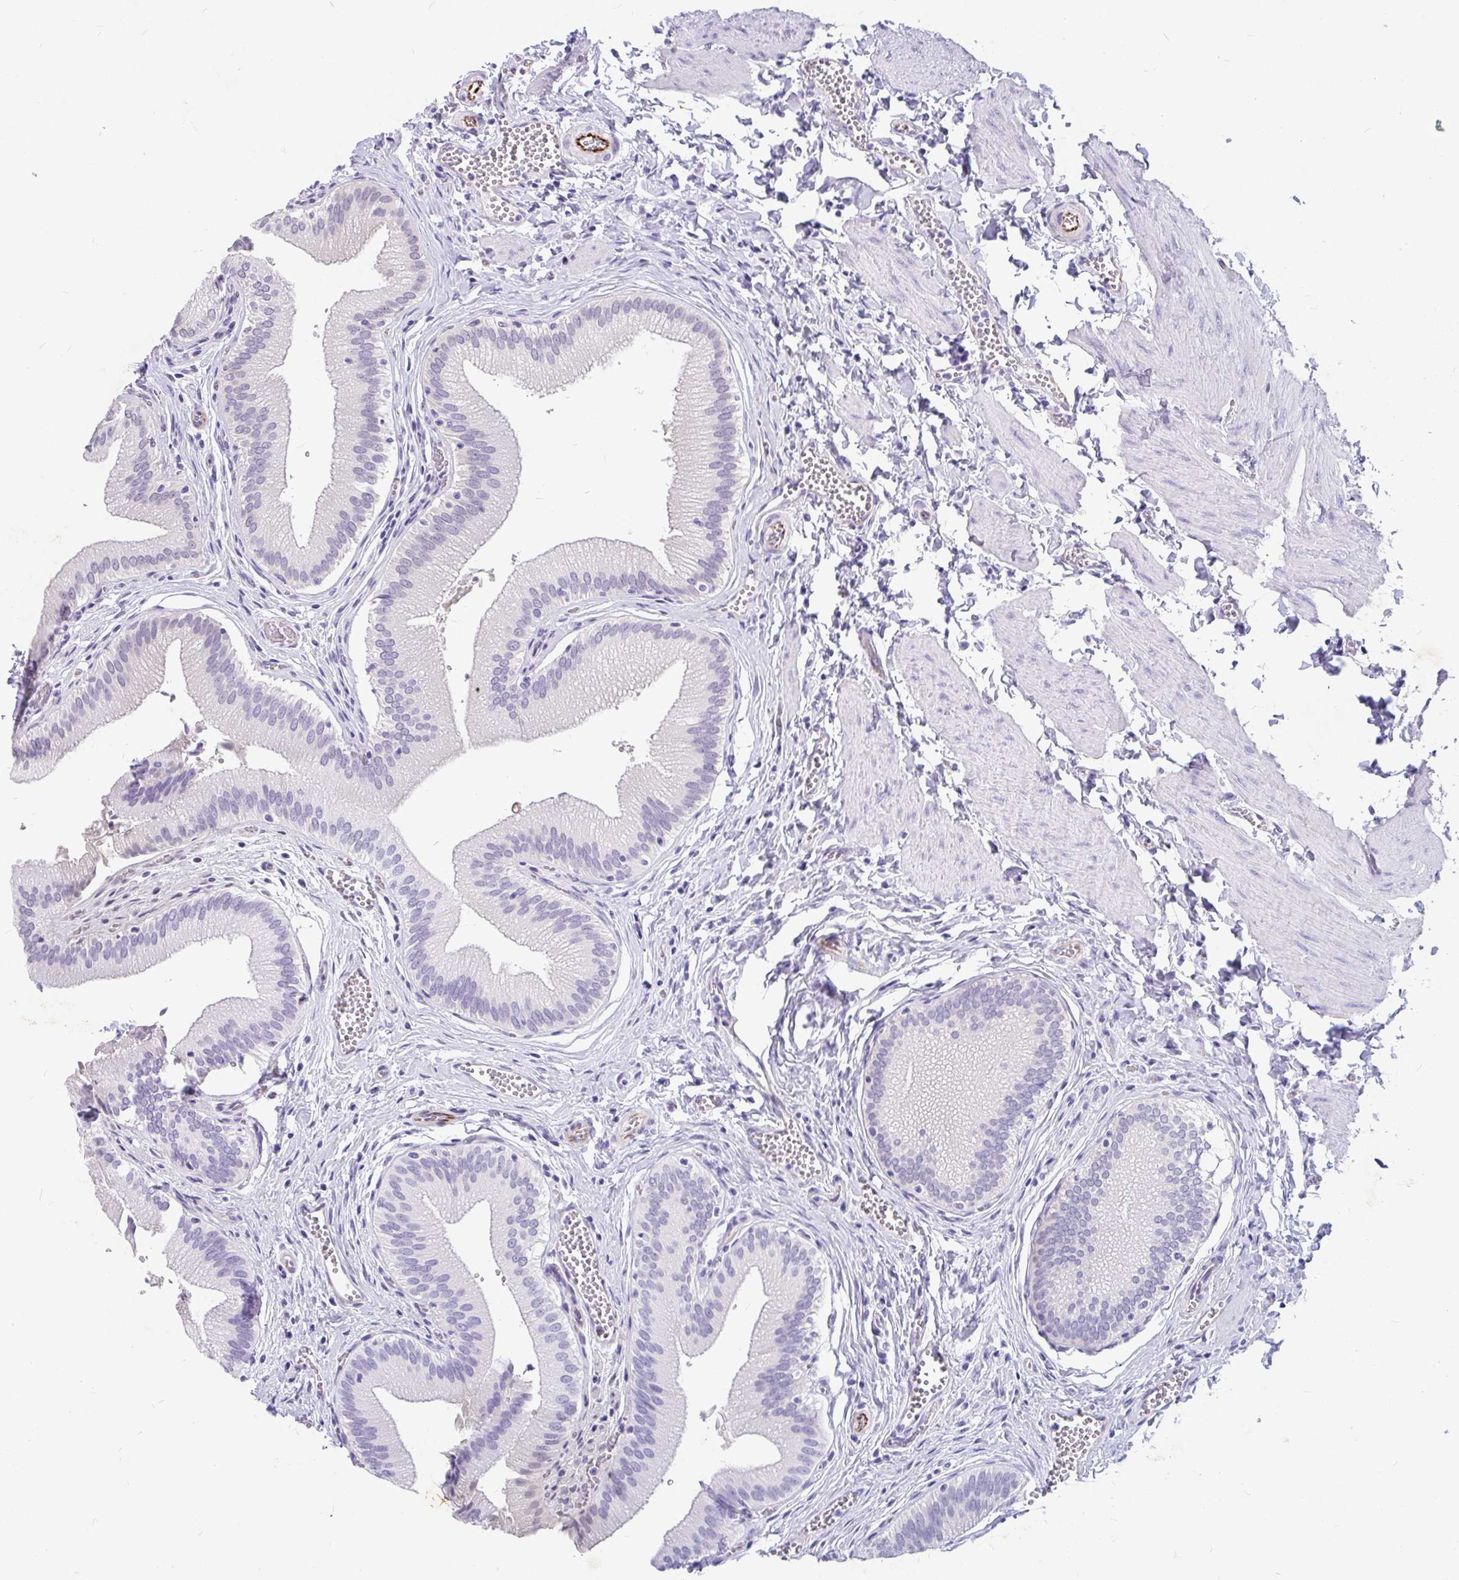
{"staining": {"intensity": "negative", "quantity": "none", "location": "none"}, "tissue": "gallbladder", "cell_type": "Glandular cells", "image_type": "normal", "snomed": [{"axis": "morphology", "description": "Normal tissue, NOS"}, {"axis": "topography", "description": "Gallbladder"}], "caption": "Immunohistochemical staining of unremarkable human gallbladder demonstrates no significant positivity in glandular cells.", "gene": "EML5", "patient": {"sex": "male", "age": 17}}